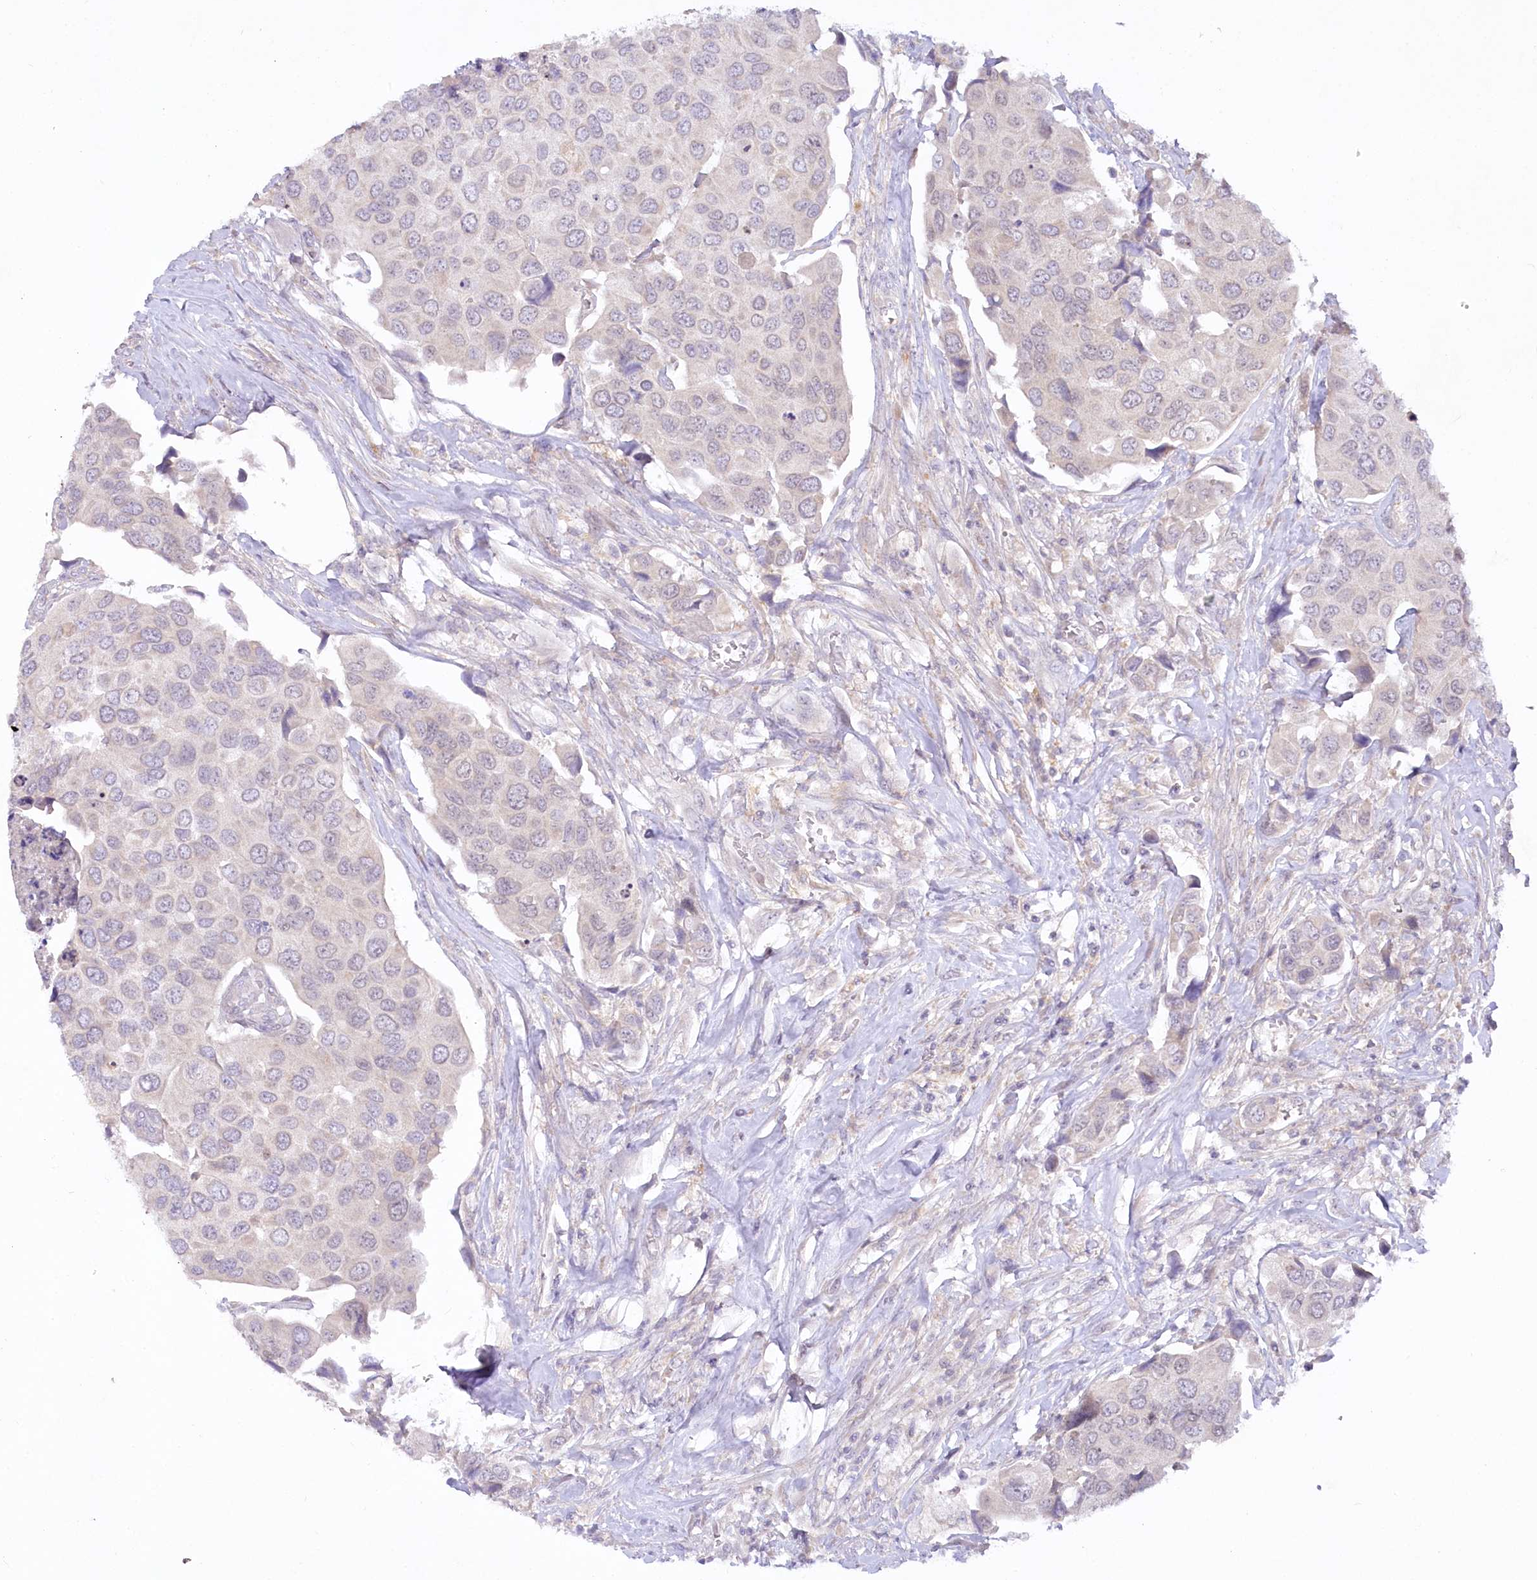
{"staining": {"intensity": "negative", "quantity": "none", "location": "none"}, "tissue": "urothelial cancer", "cell_type": "Tumor cells", "image_type": "cancer", "snomed": [{"axis": "morphology", "description": "Urothelial carcinoma, High grade"}, {"axis": "topography", "description": "Urinary bladder"}], "caption": "A high-resolution micrograph shows immunohistochemistry staining of urothelial carcinoma (high-grade), which shows no significant staining in tumor cells.", "gene": "EFHC2", "patient": {"sex": "male", "age": 74}}